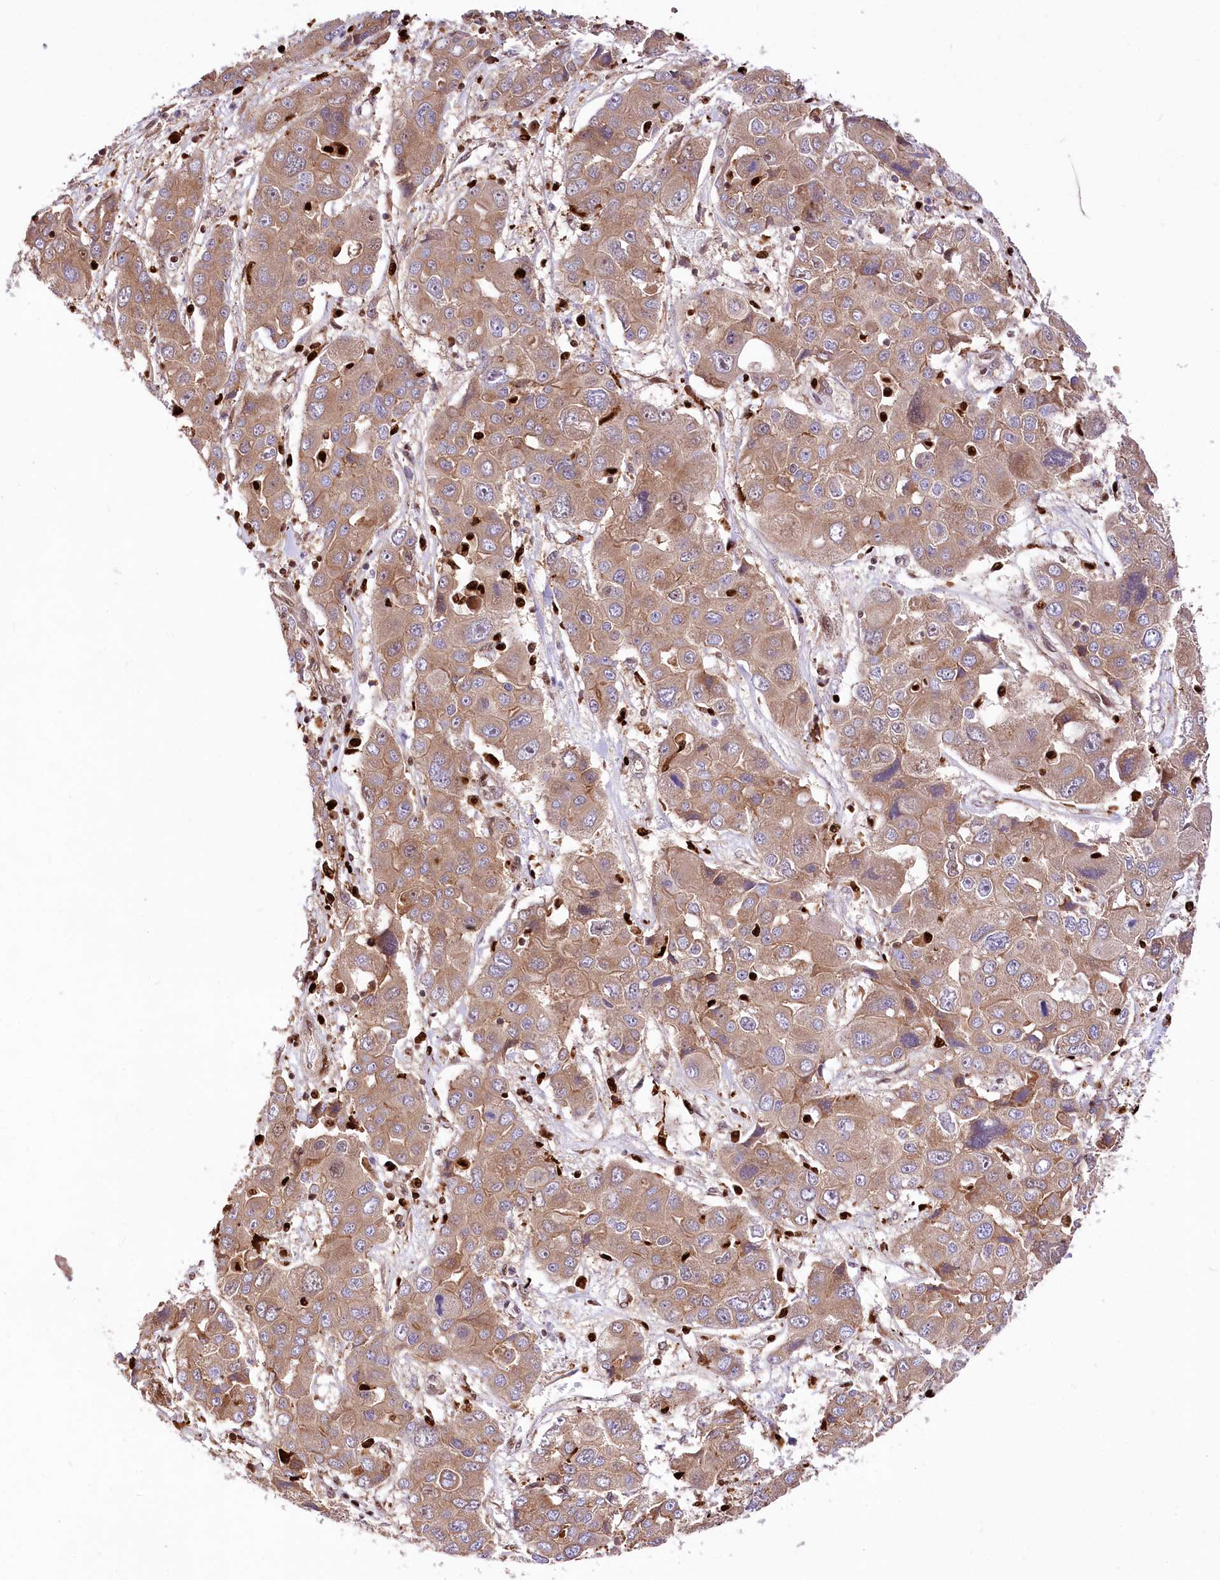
{"staining": {"intensity": "moderate", "quantity": ">75%", "location": "cytoplasmic/membranous"}, "tissue": "liver cancer", "cell_type": "Tumor cells", "image_type": "cancer", "snomed": [{"axis": "morphology", "description": "Cholangiocarcinoma"}, {"axis": "topography", "description": "Liver"}], "caption": "Protein analysis of liver cancer tissue shows moderate cytoplasmic/membranous expression in about >75% of tumor cells.", "gene": "FIGN", "patient": {"sex": "male", "age": 67}}